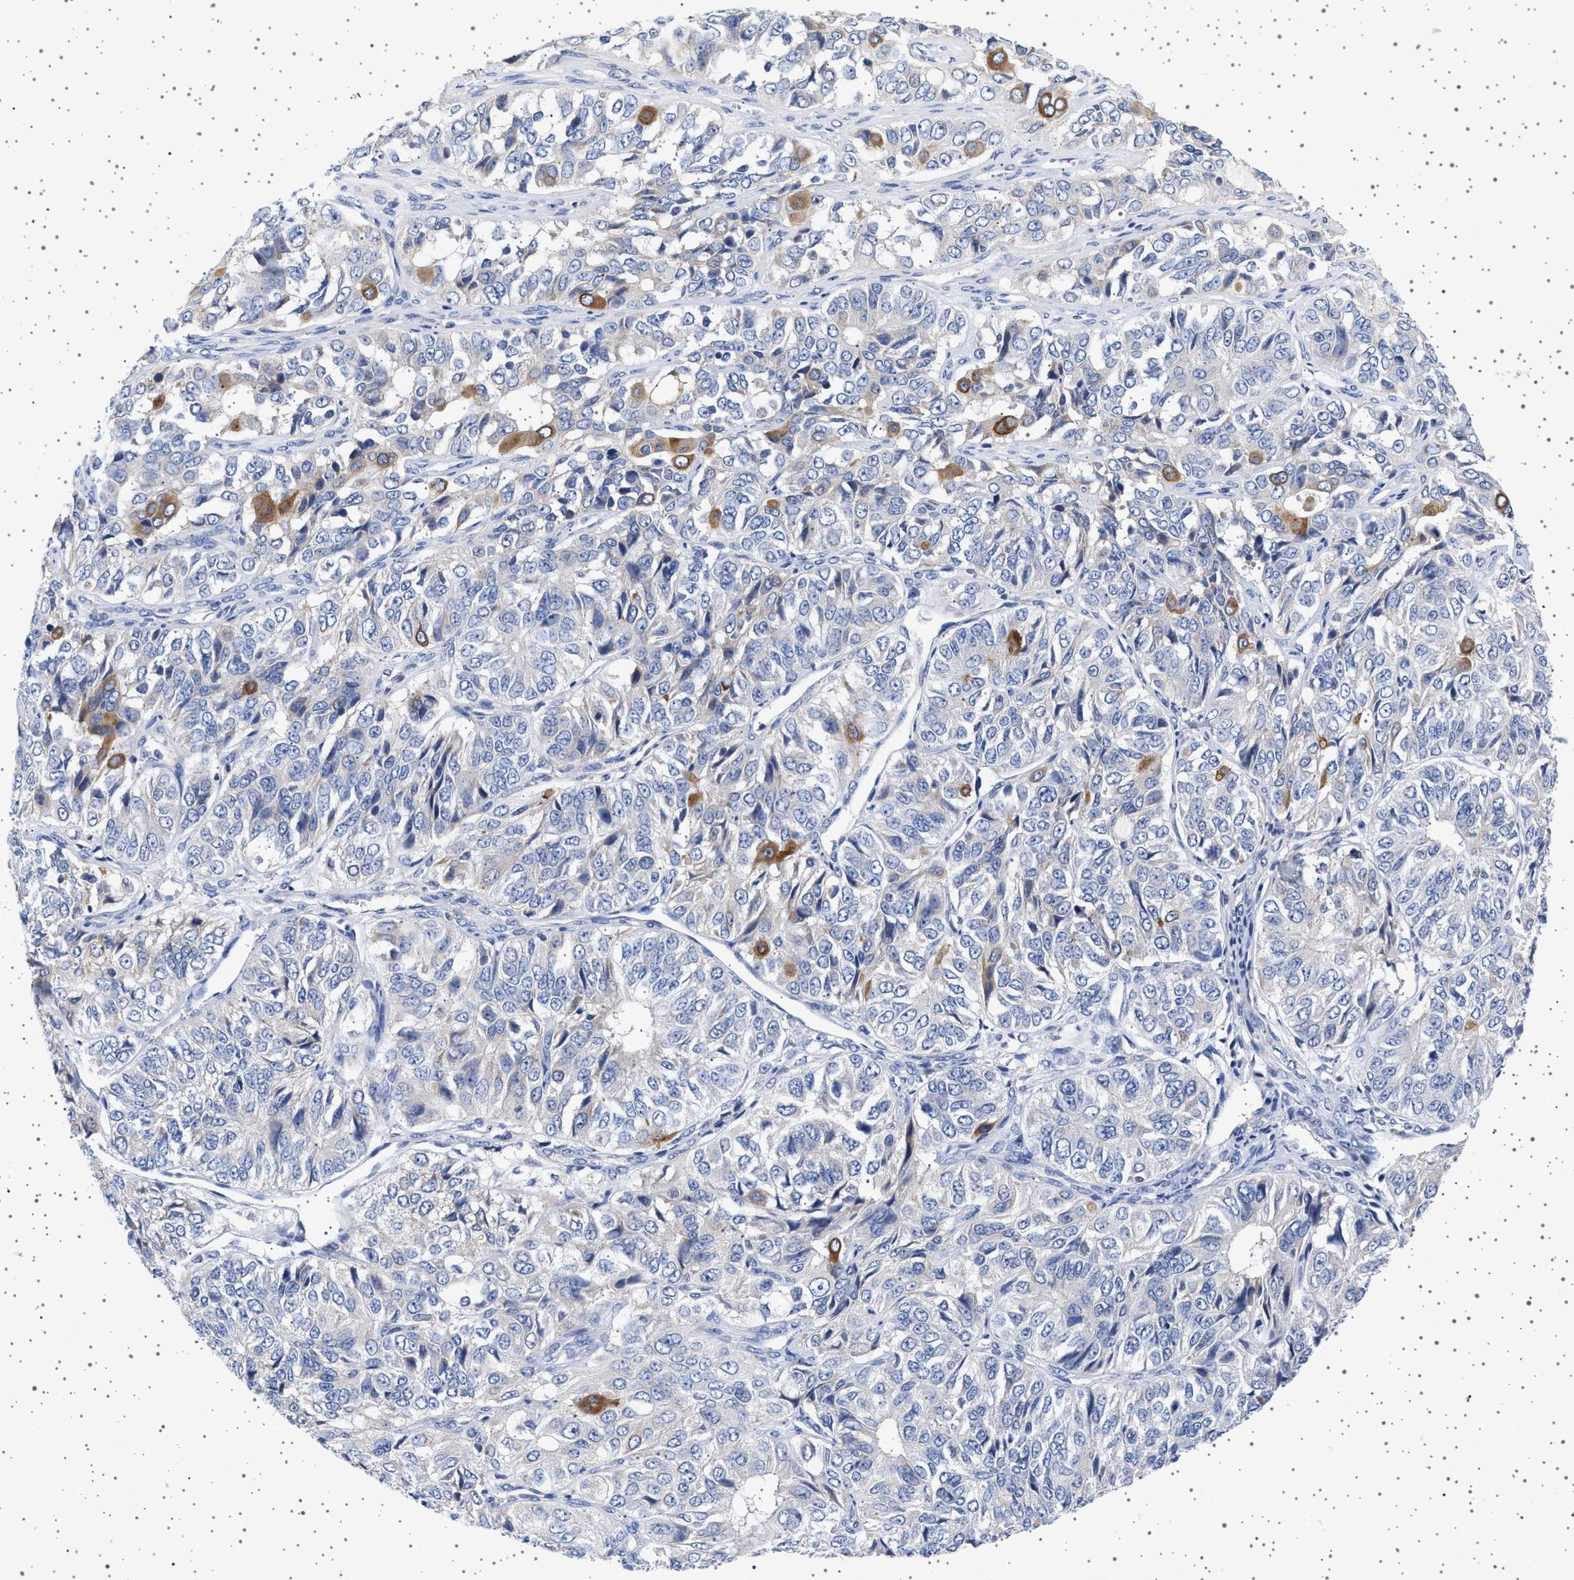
{"staining": {"intensity": "moderate", "quantity": "<25%", "location": "cytoplasmic/membranous"}, "tissue": "ovarian cancer", "cell_type": "Tumor cells", "image_type": "cancer", "snomed": [{"axis": "morphology", "description": "Carcinoma, endometroid"}, {"axis": "topography", "description": "Ovary"}], "caption": "The histopathology image reveals staining of ovarian endometroid carcinoma, revealing moderate cytoplasmic/membranous protein positivity (brown color) within tumor cells. (Brightfield microscopy of DAB IHC at high magnification).", "gene": "TRMT10B", "patient": {"sex": "female", "age": 51}}